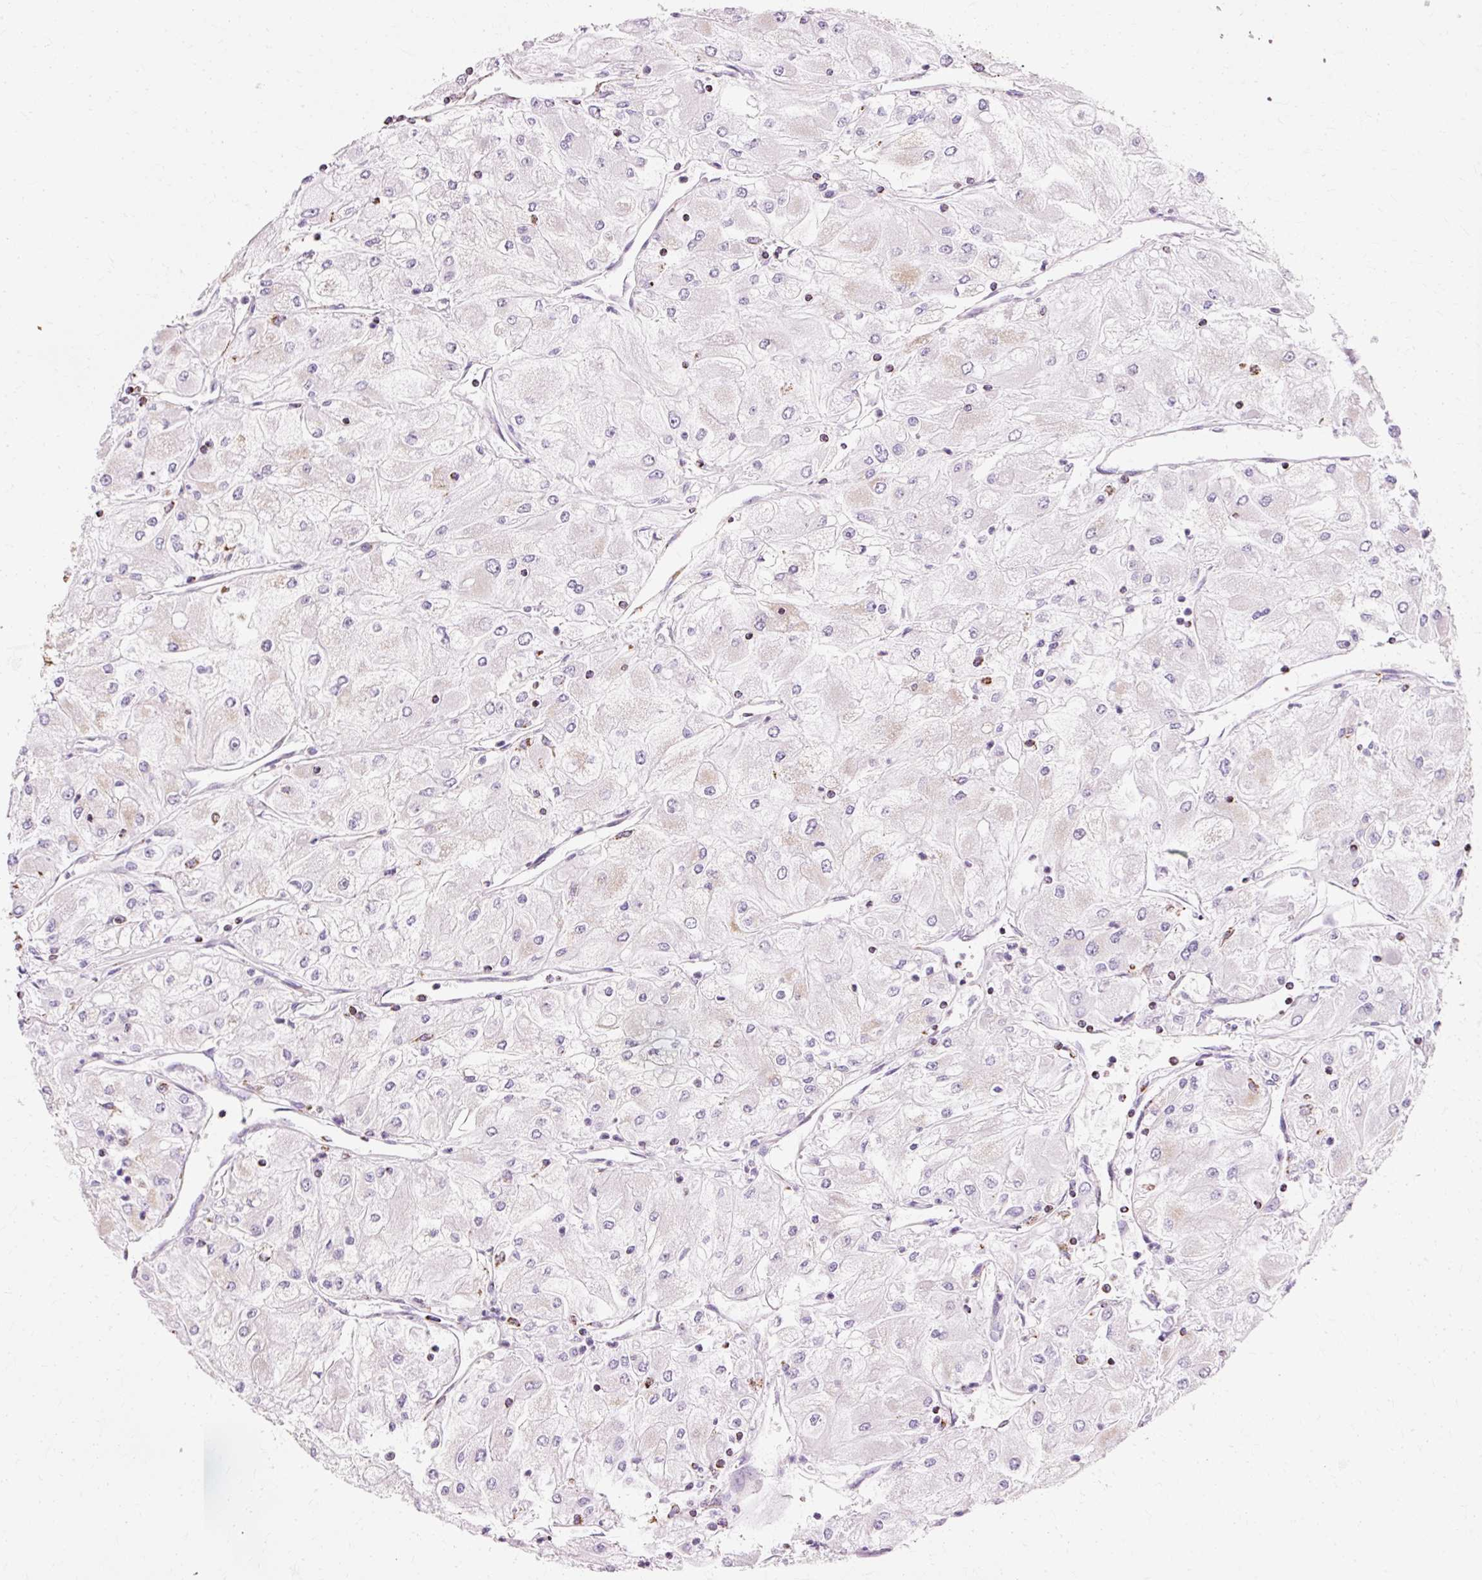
{"staining": {"intensity": "moderate", "quantity": "25%-75%", "location": "cytoplasmic/membranous"}, "tissue": "renal cancer", "cell_type": "Tumor cells", "image_type": "cancer", "snomed": [{"axis": "morphology", "description": "Adenocarcinoma, NOS"}, {"axis": "topography", "description": "Kidney"}], "caption": "Immunohistochemical staining of renal adenocarcinoma exhibits medium levels of moderate cytoplasmic/membranous protein staining in approximately 25%-75% of tumor cells.", "gene": "ATP5PO", "patient": {"sex": "male", "age": 80}}